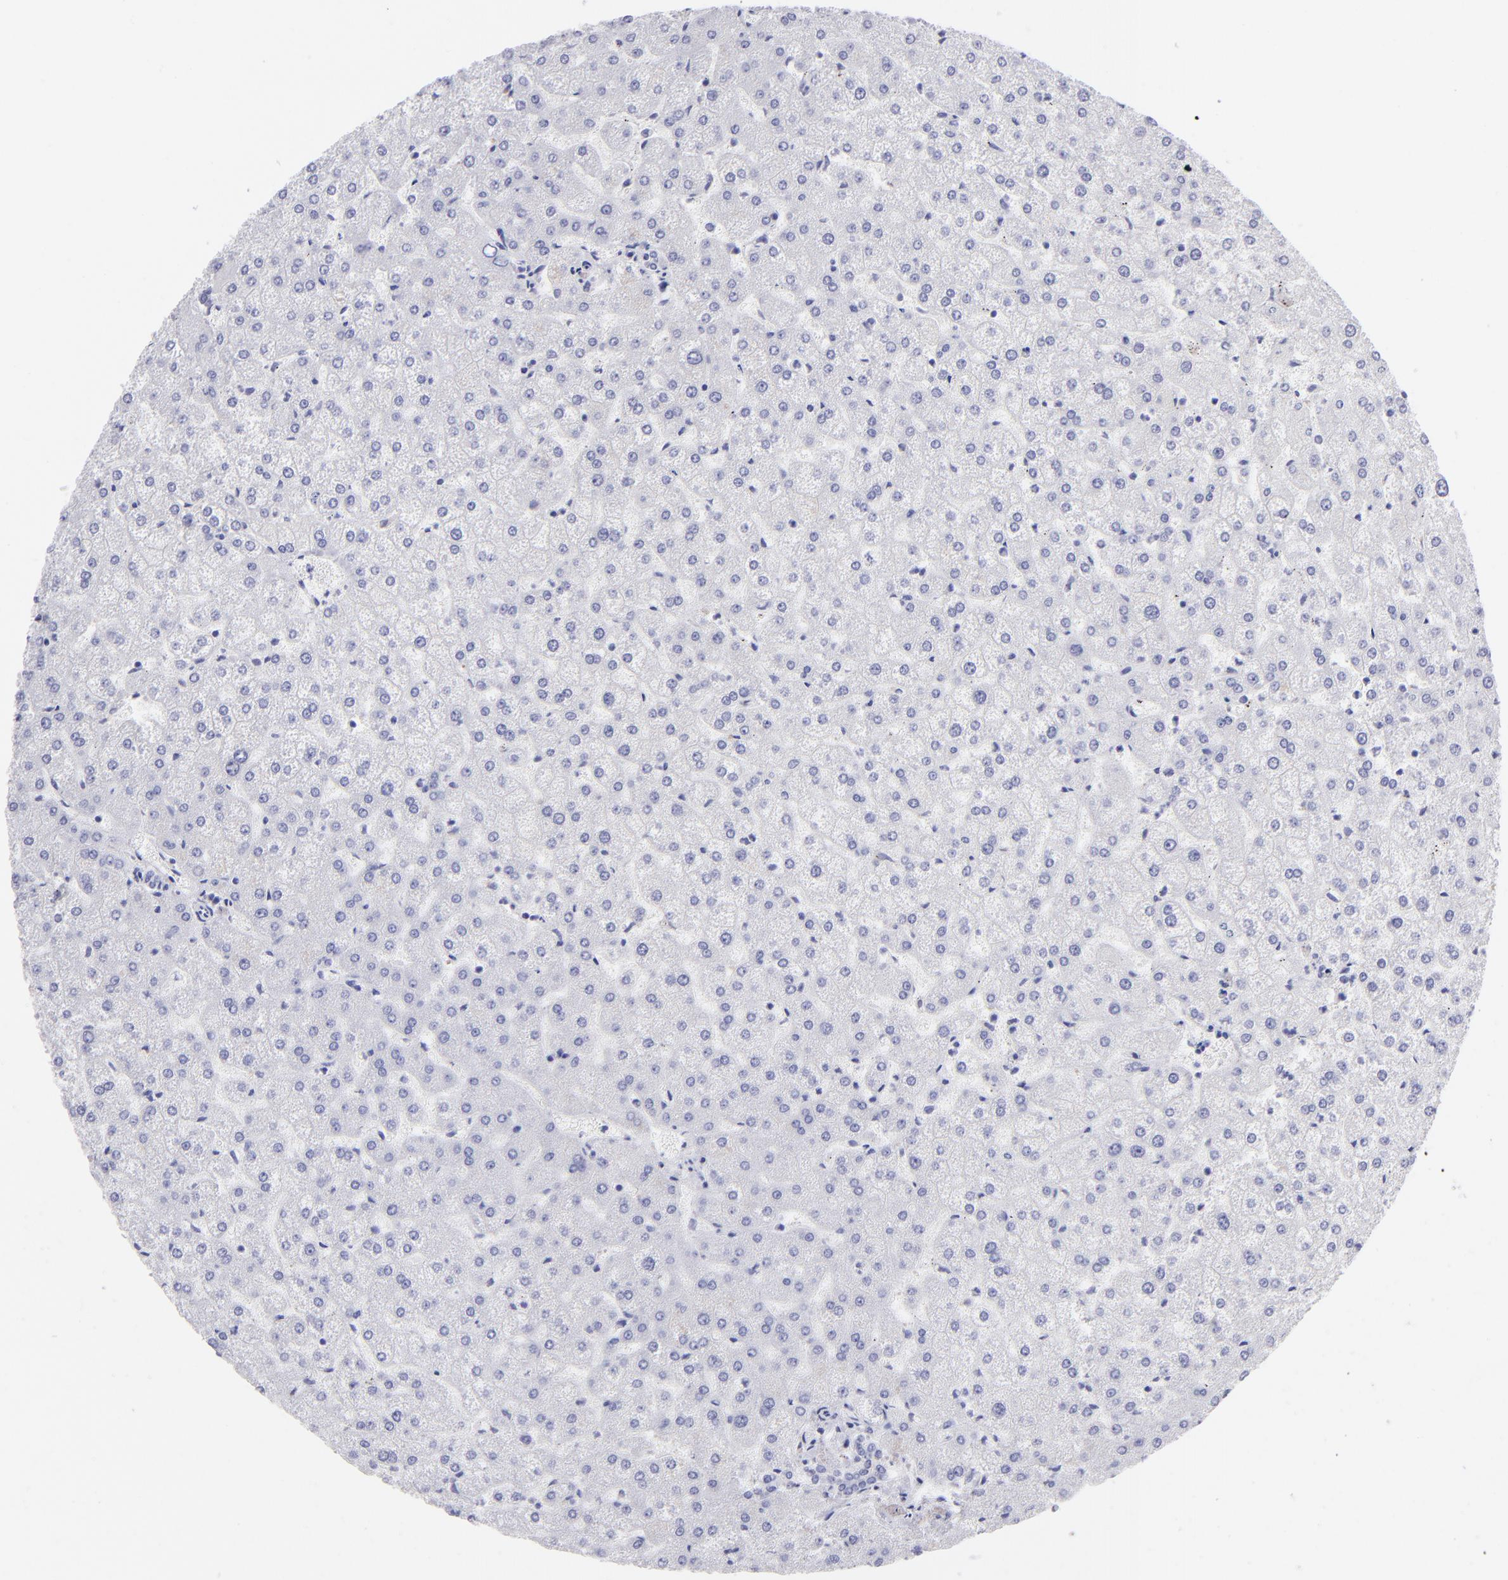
{"staining": {"intensity": "negative", "quantity": "none", "location": "none"}, "tissue": "liver", "cell_type": "Cholangiocytes", "image_type": "normal", "snomed": [{"axis": "morphology", "description": "Normal tissue, NOS"}, {"axis": "topography", "description": "Liver"}], "caption": "High magnification brightfield microscopy of unremarkable liver stained with DAB (brown) and counterstained with hematoxylin (blue): cholangiocytes show no significant expression.", "gene": "MITF", "patient": {"sex": "female", "age": 32}}